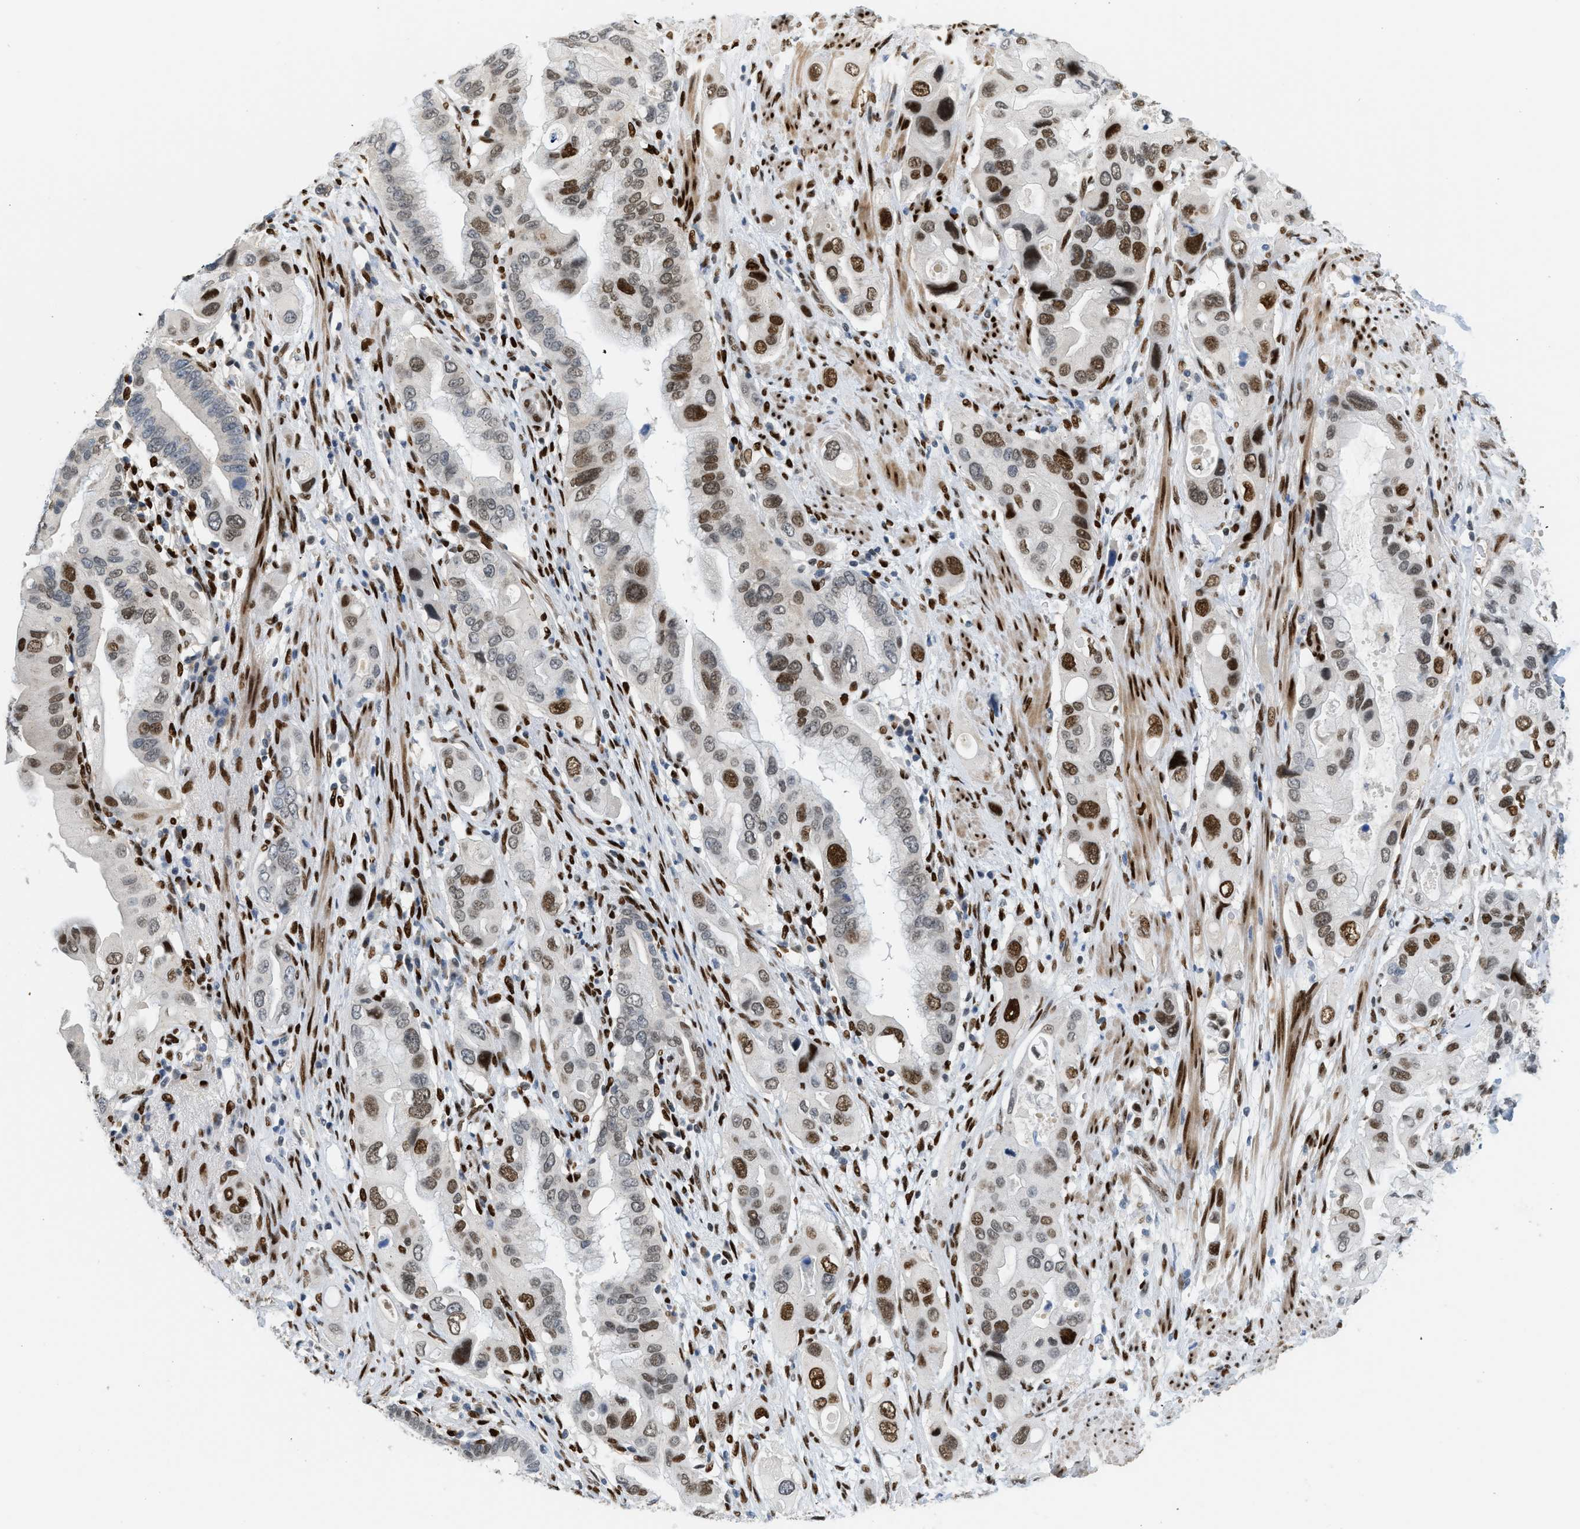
{"staining": {"intensity": "moderate", "quantity": "25%-75%", "location": "nuclear"}, "tissue": "pancreatic cancer", "cell_type": "Tumor cells", "image_type": "cancer", "snomed": [{"axis": "morphology", "description": "Adenocarcinoma, NOS"}, {"axis": "topography", "description": "Pancreas"}], "caption": "Pancreatic cancer (adenocarcinoma) stained for a protein displays moderate nuclear positivity in tumor cells.", "gene": "ZBTB20", "patient": {"sex": "female", "age": 56}}